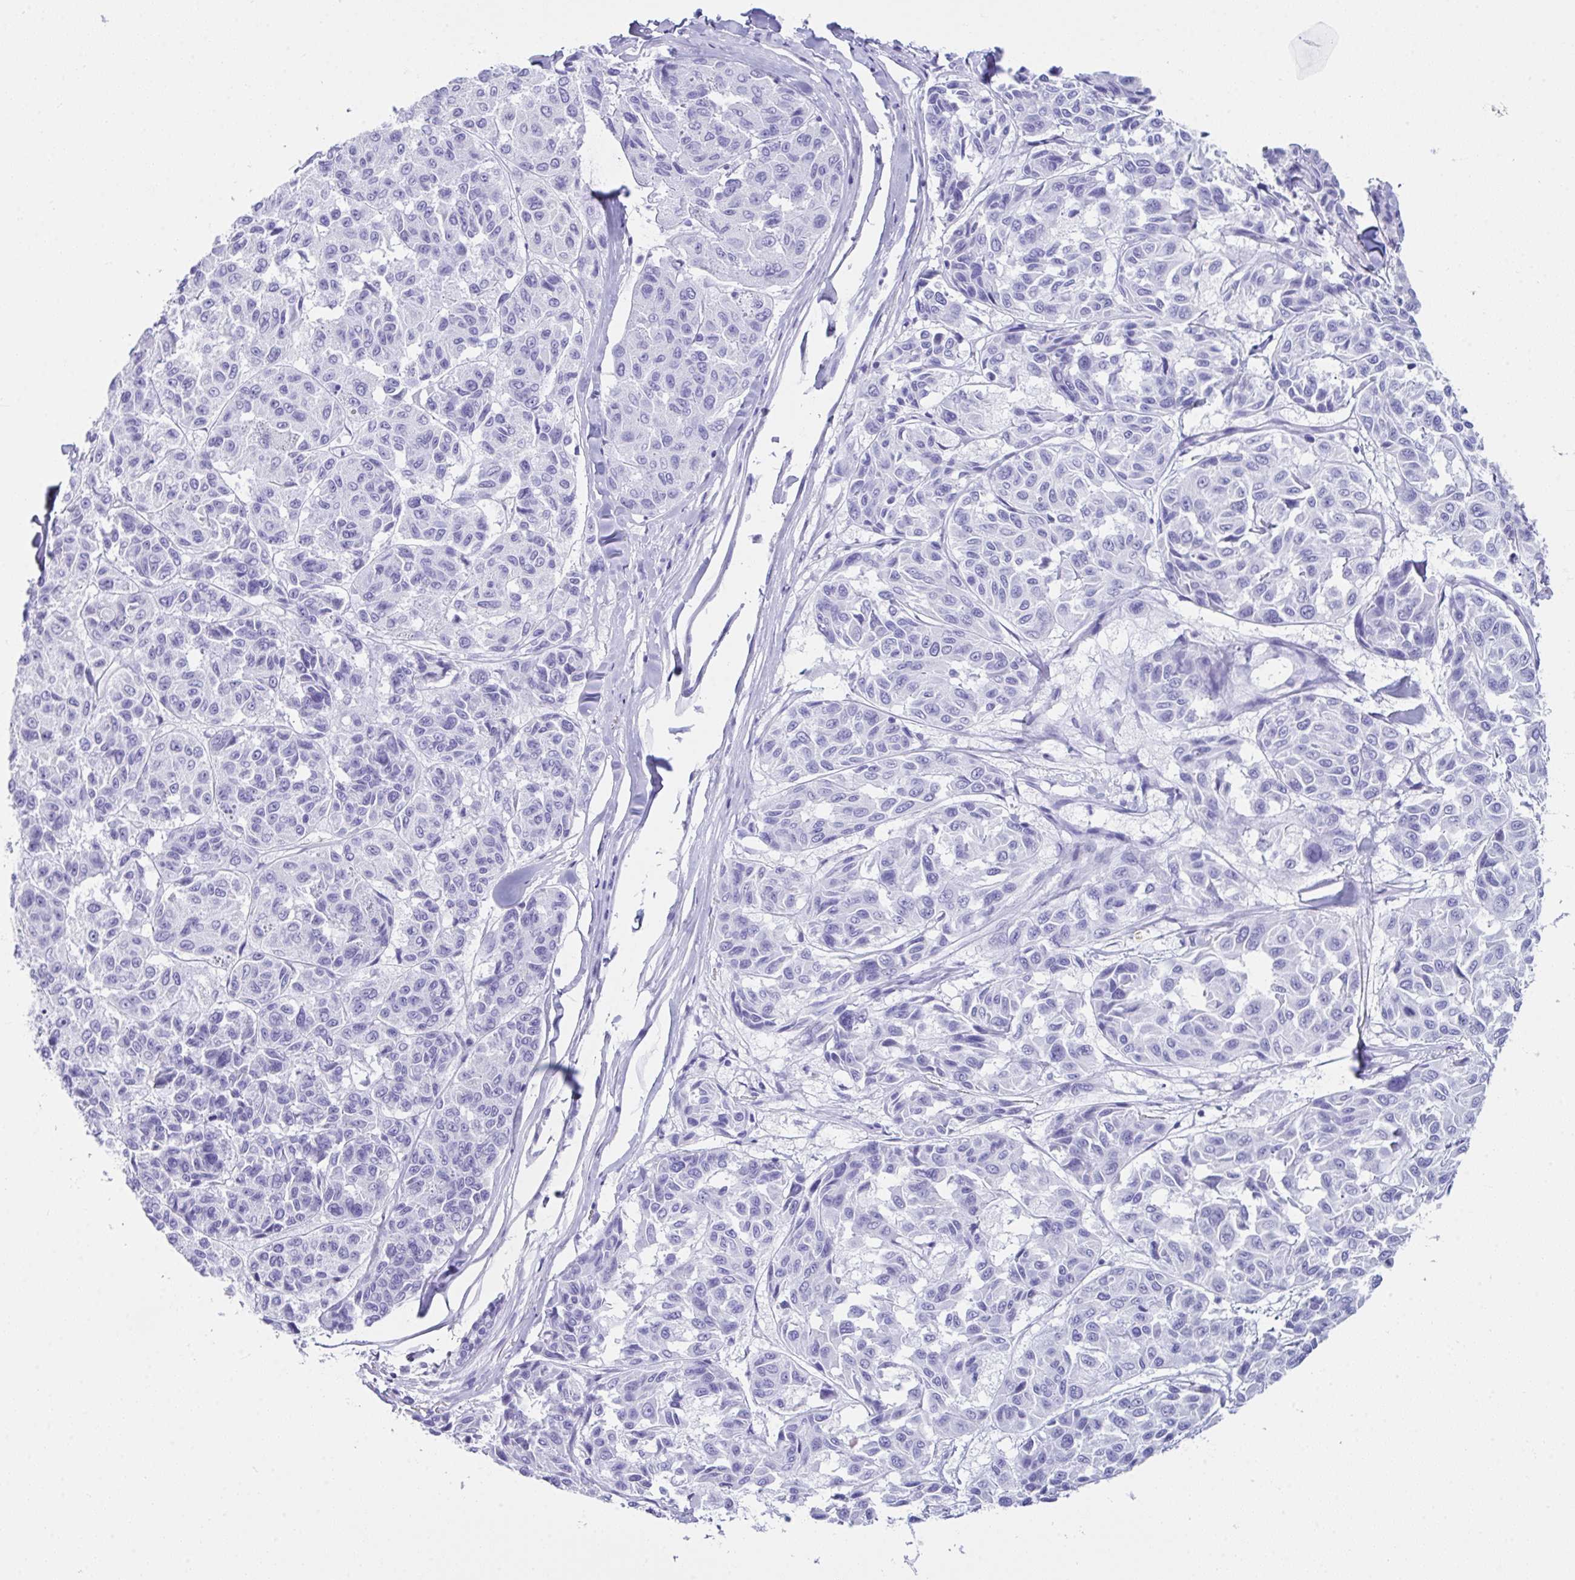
{"staining": {"intensity": "negative", "quantity": "none", "location": "none"}, "tissue": "melanoma", "cell_type": "Tumor cells", "image_type": "cancer", "snomed": [{"axis": "morphology", "description": "Malignant melanoma, NOS"}, {"axis": "topography", "description": "Skin"}], "caption": "Tumor cells show no significant staining in malignant melanoma.", "gene": "LGALS4", "patient": {"sex": "female", "age": 66}}